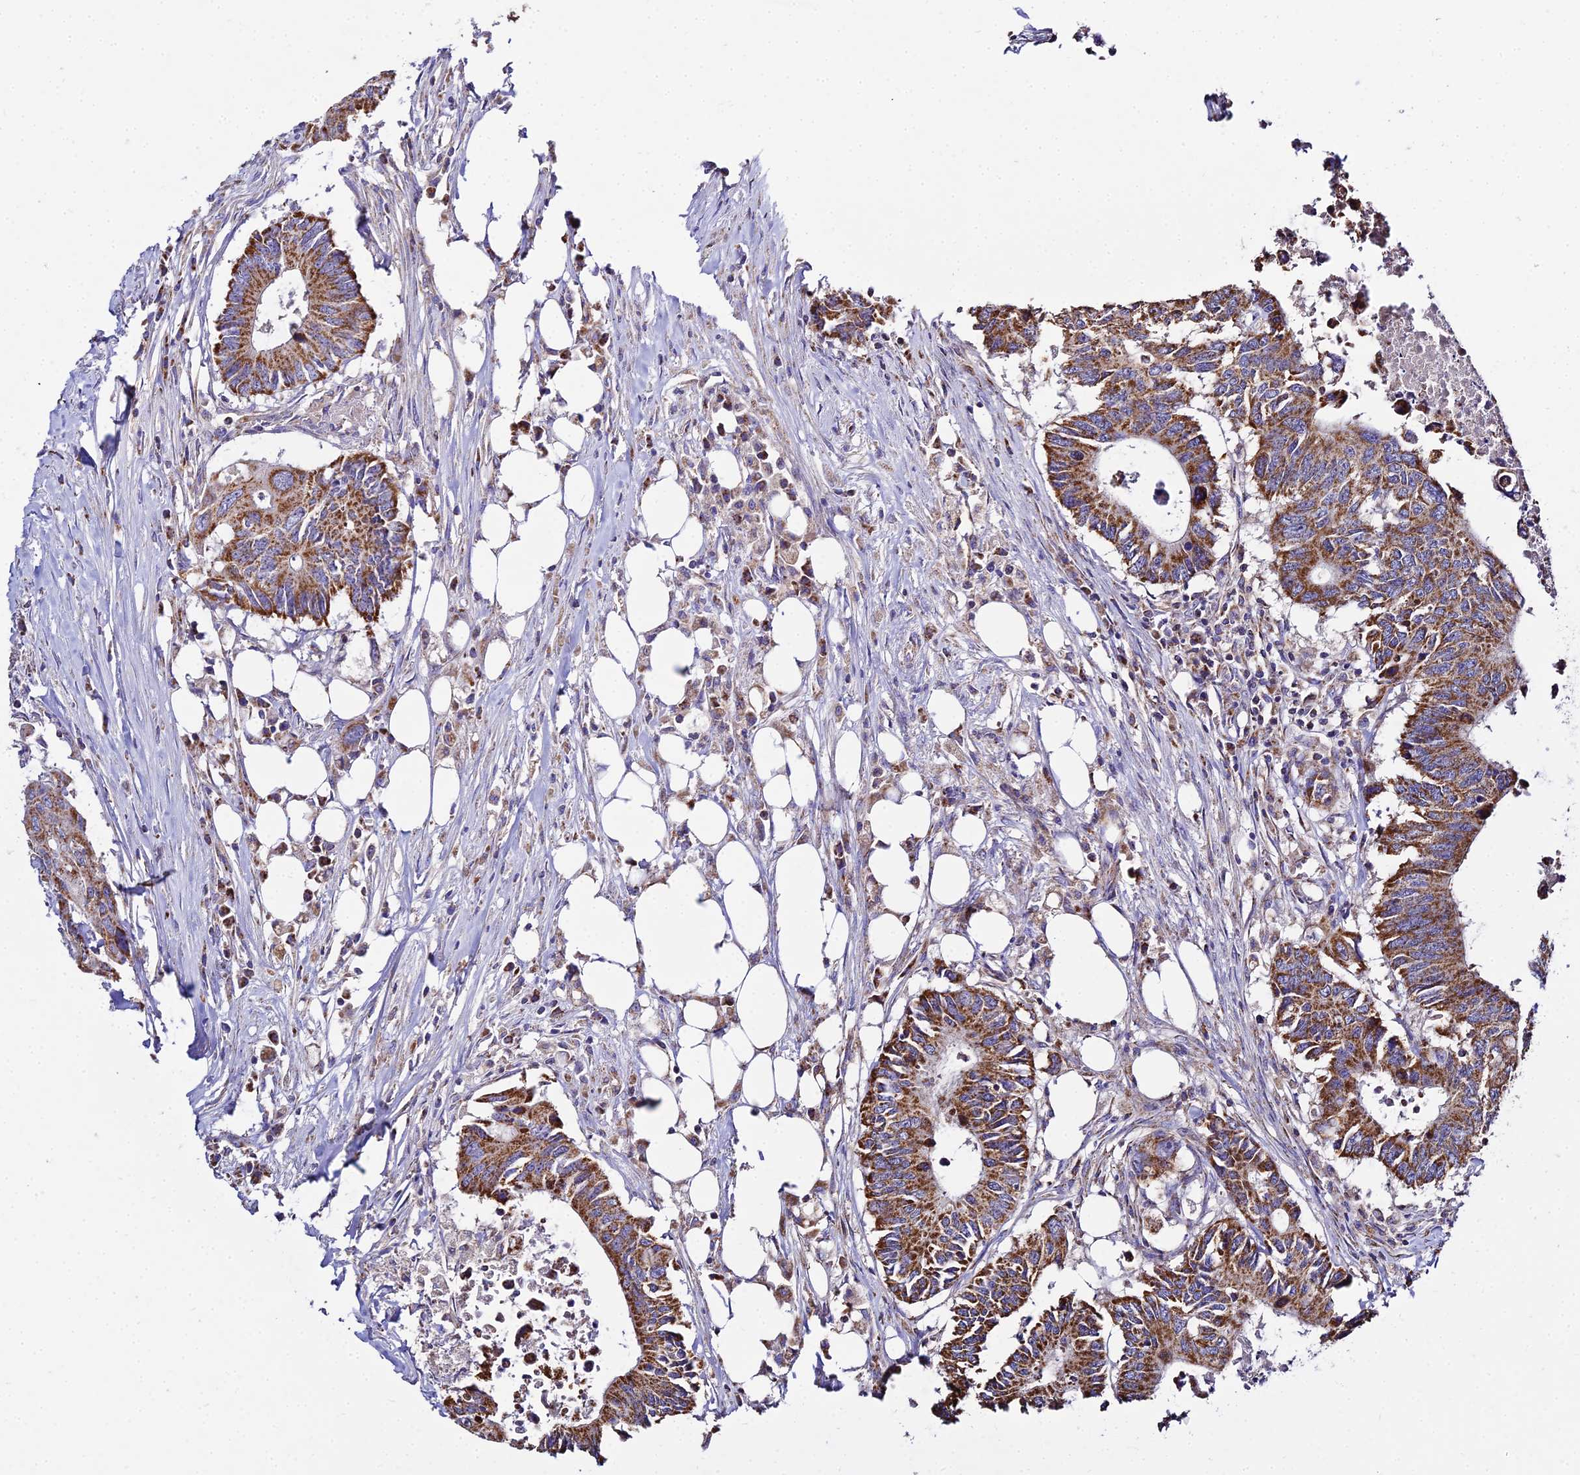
{"staining": {"intensity": "moderate", "quantity": ">75%", "location": "cytoplasmic/membranous"}, "tissue": "colorectal cancer", "cell_type": "Tumor cells", "image_type": "cancer", "snomed": [{"axis": "morphology", "description": "Adenocarcinoma, NOS"}, {"axis": "topography", "description": "Colon"}], "caption": "Protein analysis of colorectal cancer (adenocarcinoma) tissue shows moderate cytoplasmic/membranous expression in about >75% of tumor cells. The protein is stained brown, and the nuclei are stained in blue (DAB IHC with brightfield microscopy, high magnification).", "gene": "TYW5", "patient": {"sex": "male", "age": 71}}